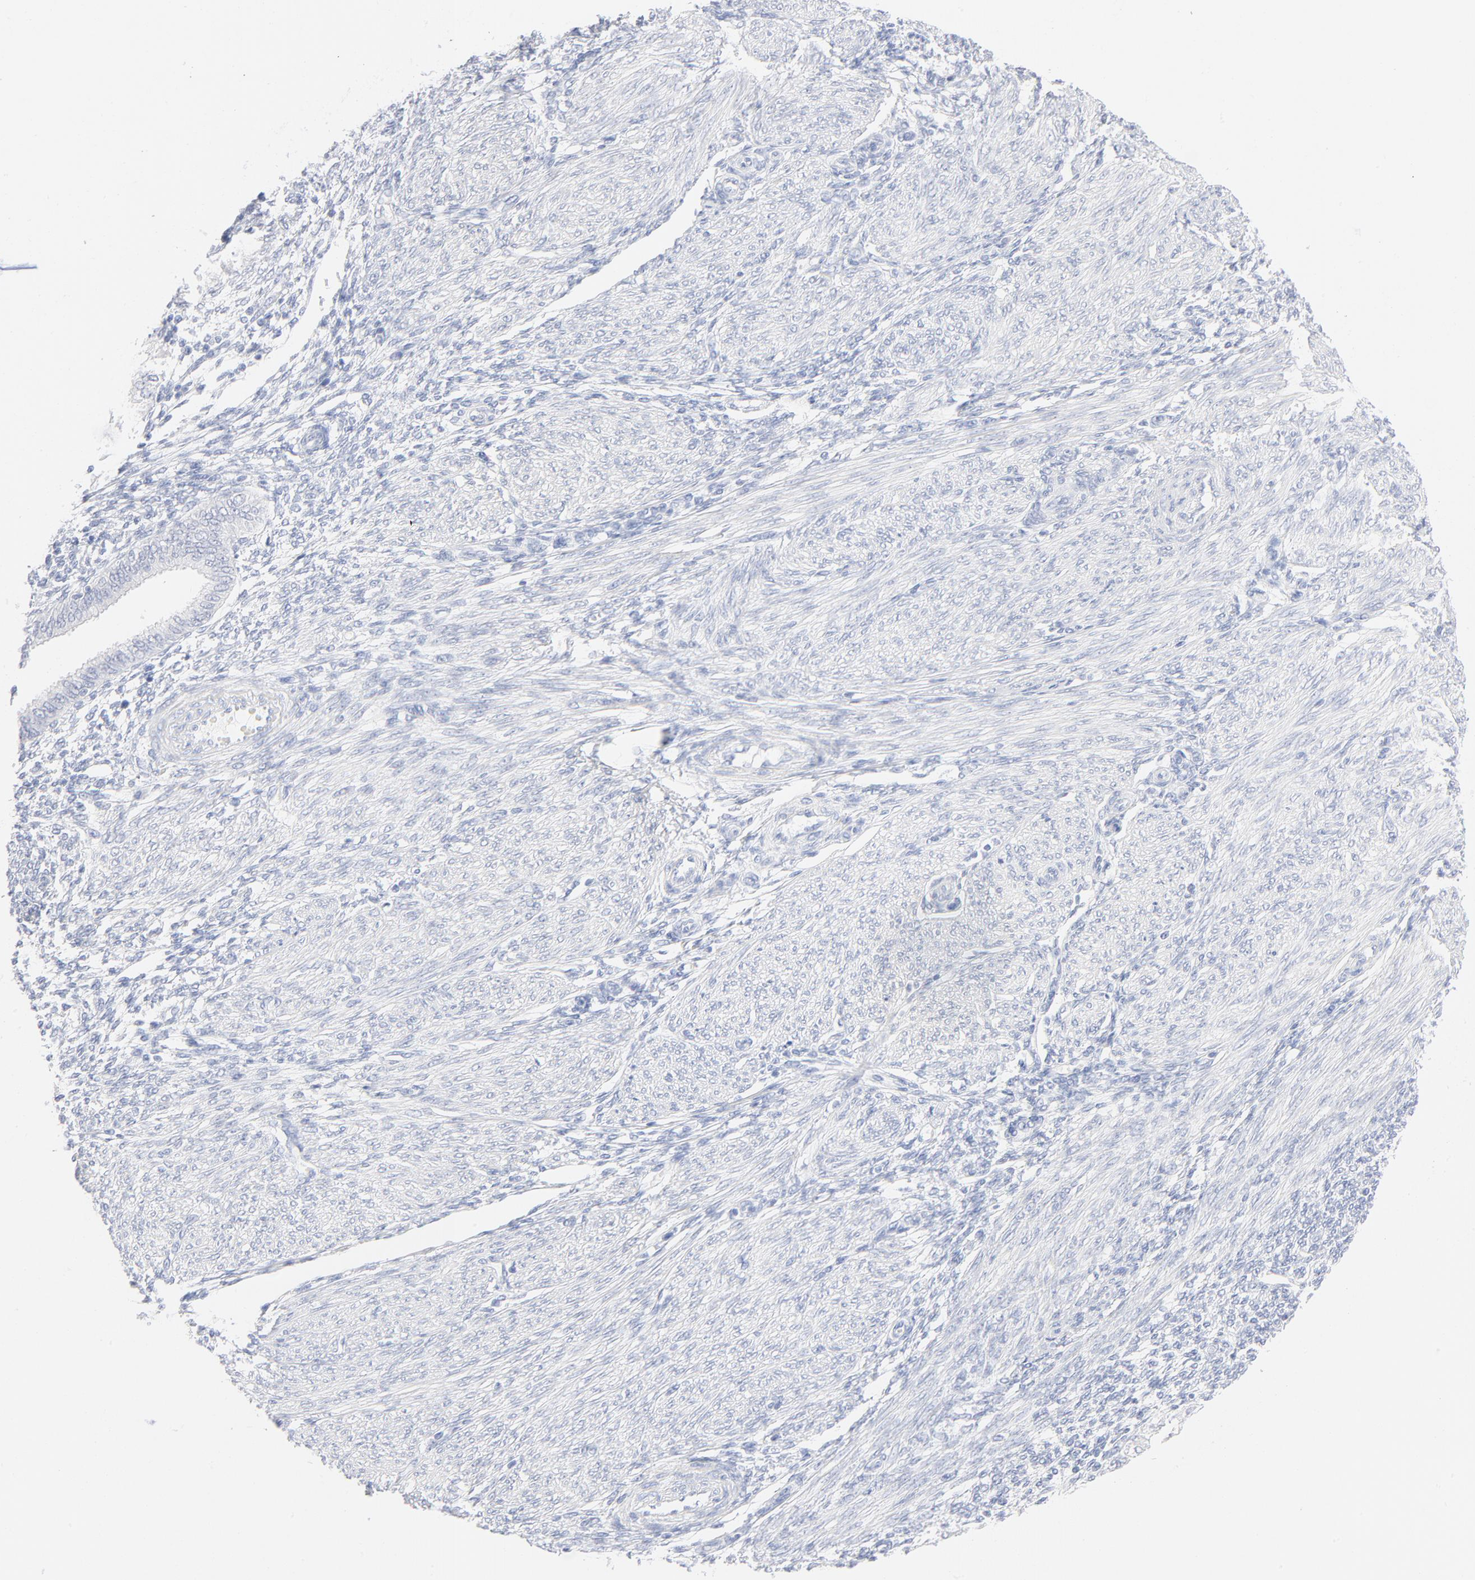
{"staining": {"intensity": "negative", "quantity": "none", "location": "none"}, "tissue": "endometrial cancer", "cell_type": "Tumor cells", "image_type": "cancer", "snomed": [{"axis": "morphology", "description": "Adenocarcinoma, NOS"}, {"axis": "topography", "description": "Endometrium"}], "caption": "High magnification brightfield microscopy of endometrial cancer (adenocarcinoma) stained with DAB (brown) and counterstained with hematoxylin (blue): tumor cells show no significant staining.", "gene": "ONECUT1", "patient": {"sex": "female", "age": 51}}